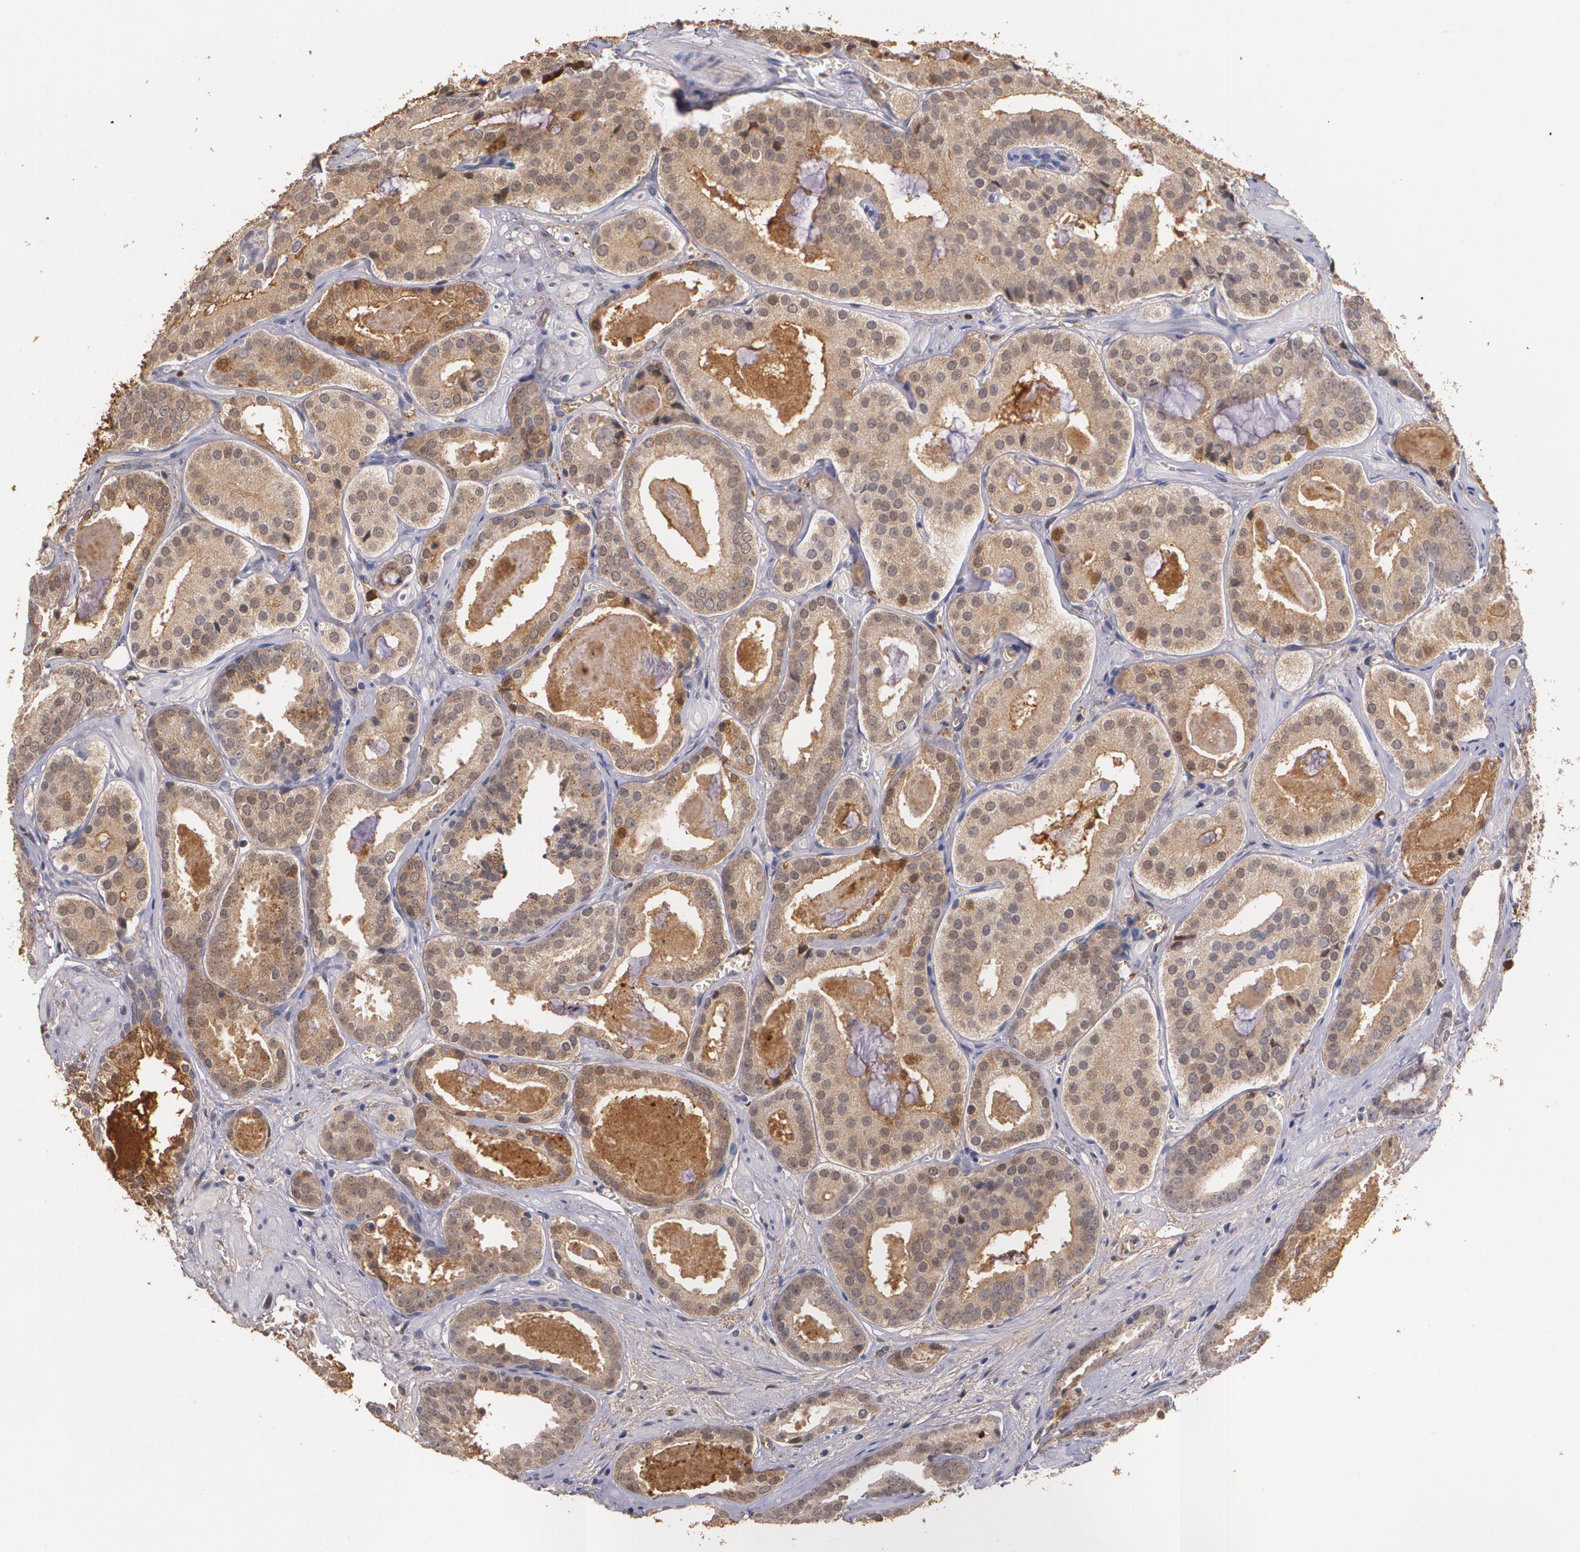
{"staining": {"intensity": "strong", "quantity": ">75%", "location": "cytoplasmic/membranous"}, "tissue": "prostate cancer", "cell_type": "Tumor cells", "image_type": "cancer", "snomed": [{"axis": "morphology", "description": "Adenocarcinoma, Medium grade"}, {"axis": "topography", "description": "Prostate"}], "caption": "Medium-grade adenocarcinoma (prostate) stained with immunohistochemistry (IHC) demonstrates strong cytoplasmic/membranous expression in about >75% of tumor cells.", "gene": "PTS", "patient": {"sex": "male", "age": 64}}